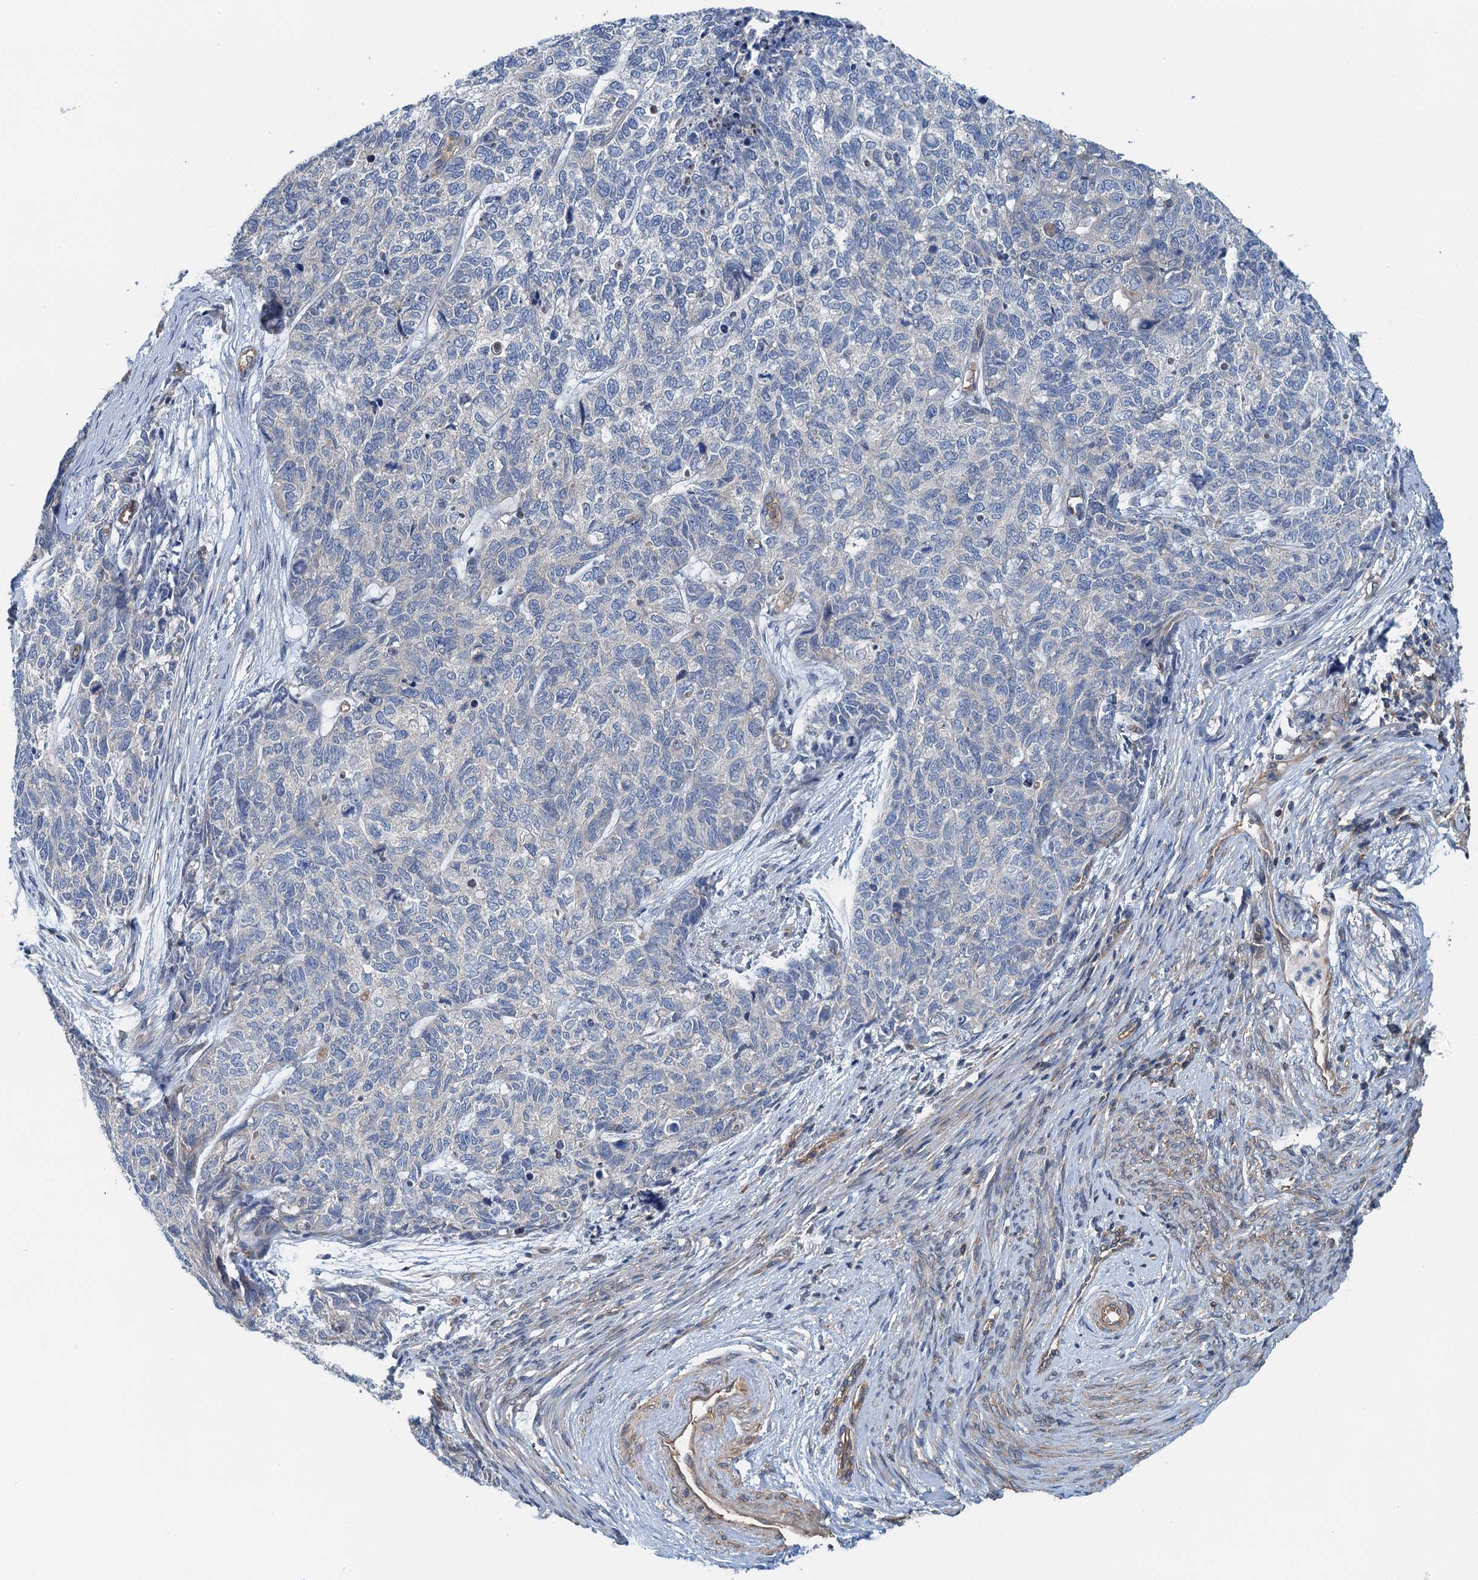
{"staining": {"intensity": "negative", "quantity": "none", "location": "none"}, "tissue": "cervical cancer", "cell_type": "Tumor cells", "image_type": "cancer", "snomed": [{"axis": "morphology", "description": "Squamous cell carcinoma, NOS"}, {"axis": "topography", "description": "Cervix"}], "caption": "Tumor cells show no significant expression in cervical squamous cell carcinoma.", "gene": "ROGDI", "patient": {"sex": "female", "age": 63}}